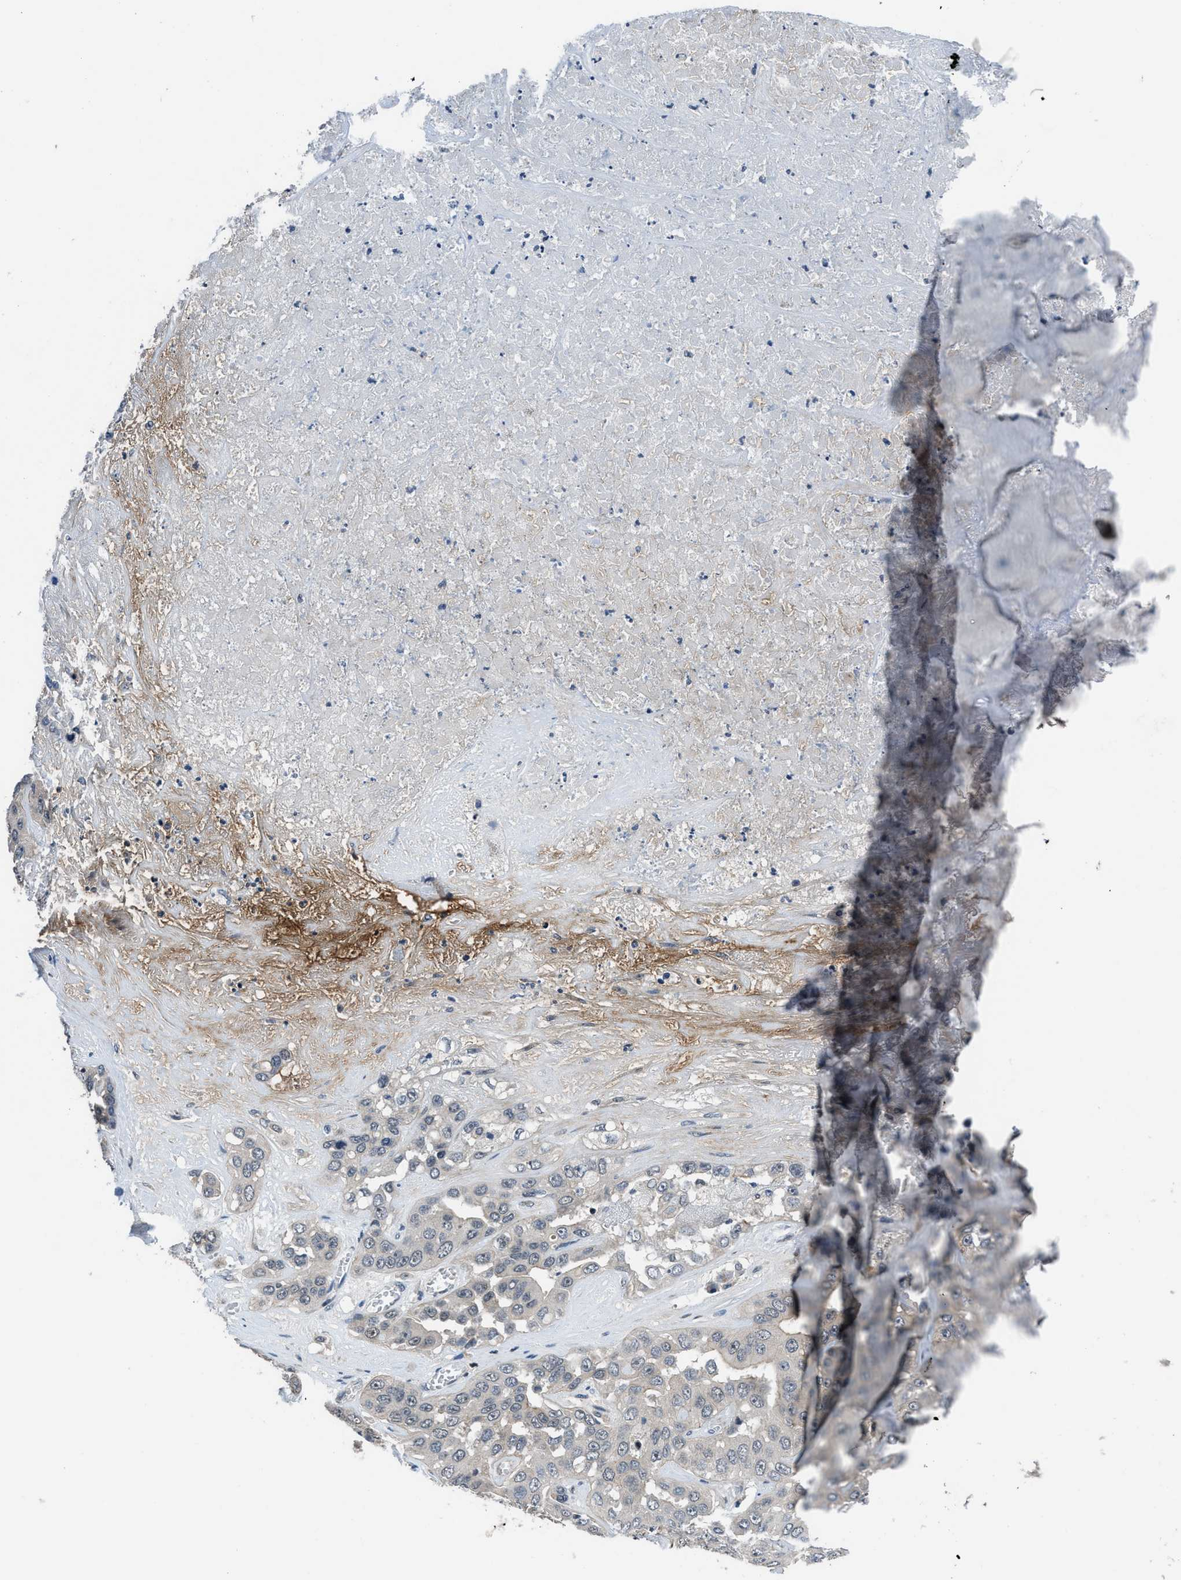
{"staining": {"intensity": "negative", "quantity": "none", "location": "none"}, "tissue": "liver cancer", "cell_type": "Tumor cells", "image_type": "cancer", "snomed": [{"axis": "morphology", "description": "Cholangiocarcinoma"}, {"axis": "topography", "description": "Liver"}], "caption": "A histopathology image of human liver cancer (cholangiocarcinoma) is negative for staining in tumor cells.", "gene": "SETD5", "patient": {"sex": "female", "age": 52}}